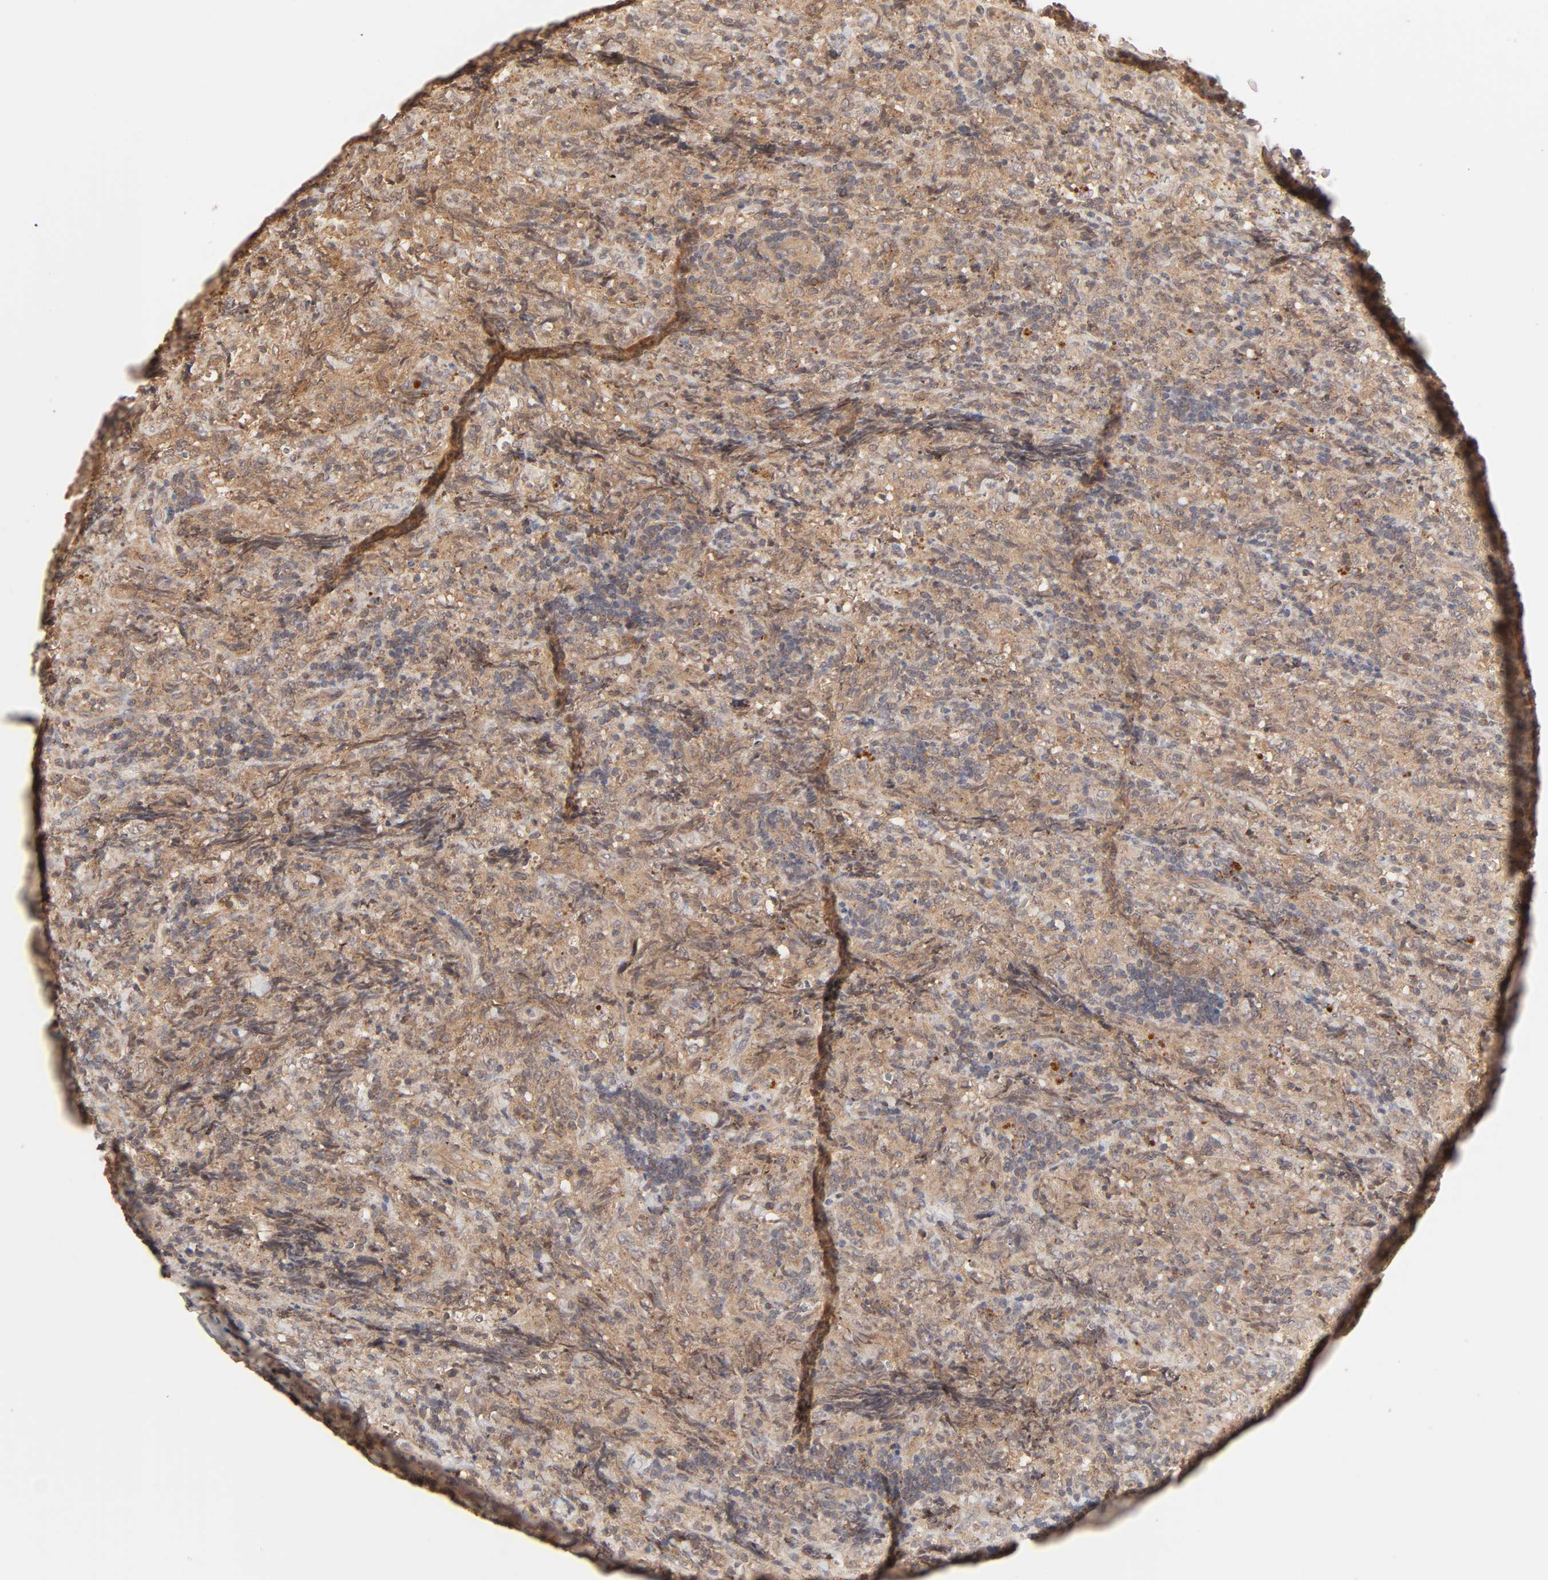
{"staining": {"intensity": "strong", "quantity": ">75%", "location": "cytoplasmic/membranous"}, "tissue": "lymphoma", "cell_type": "Tumor cells", "image_type": "cancer", "snomed": [{"axis": "morphology", "description": "Malignant lymphoma, non-Hodgkin's type, High grade"}, {"axis": "topography", "description": "Tonsil"}], "caption": "Immunohistochemistry (IHC) photomicrograph of neoplastic tissue: high-grade malignant lymphoma, non-Hodgkin's type stained using immunohistochemistry demonstrates high levels of strong protein expression localized specifically in the cytoplasmic/membranous of tumor cells, appearing as a cytoplasmic/membranous brown color.", "gene": "EPS8", "patient": {"sex": "female", "age": 36}}